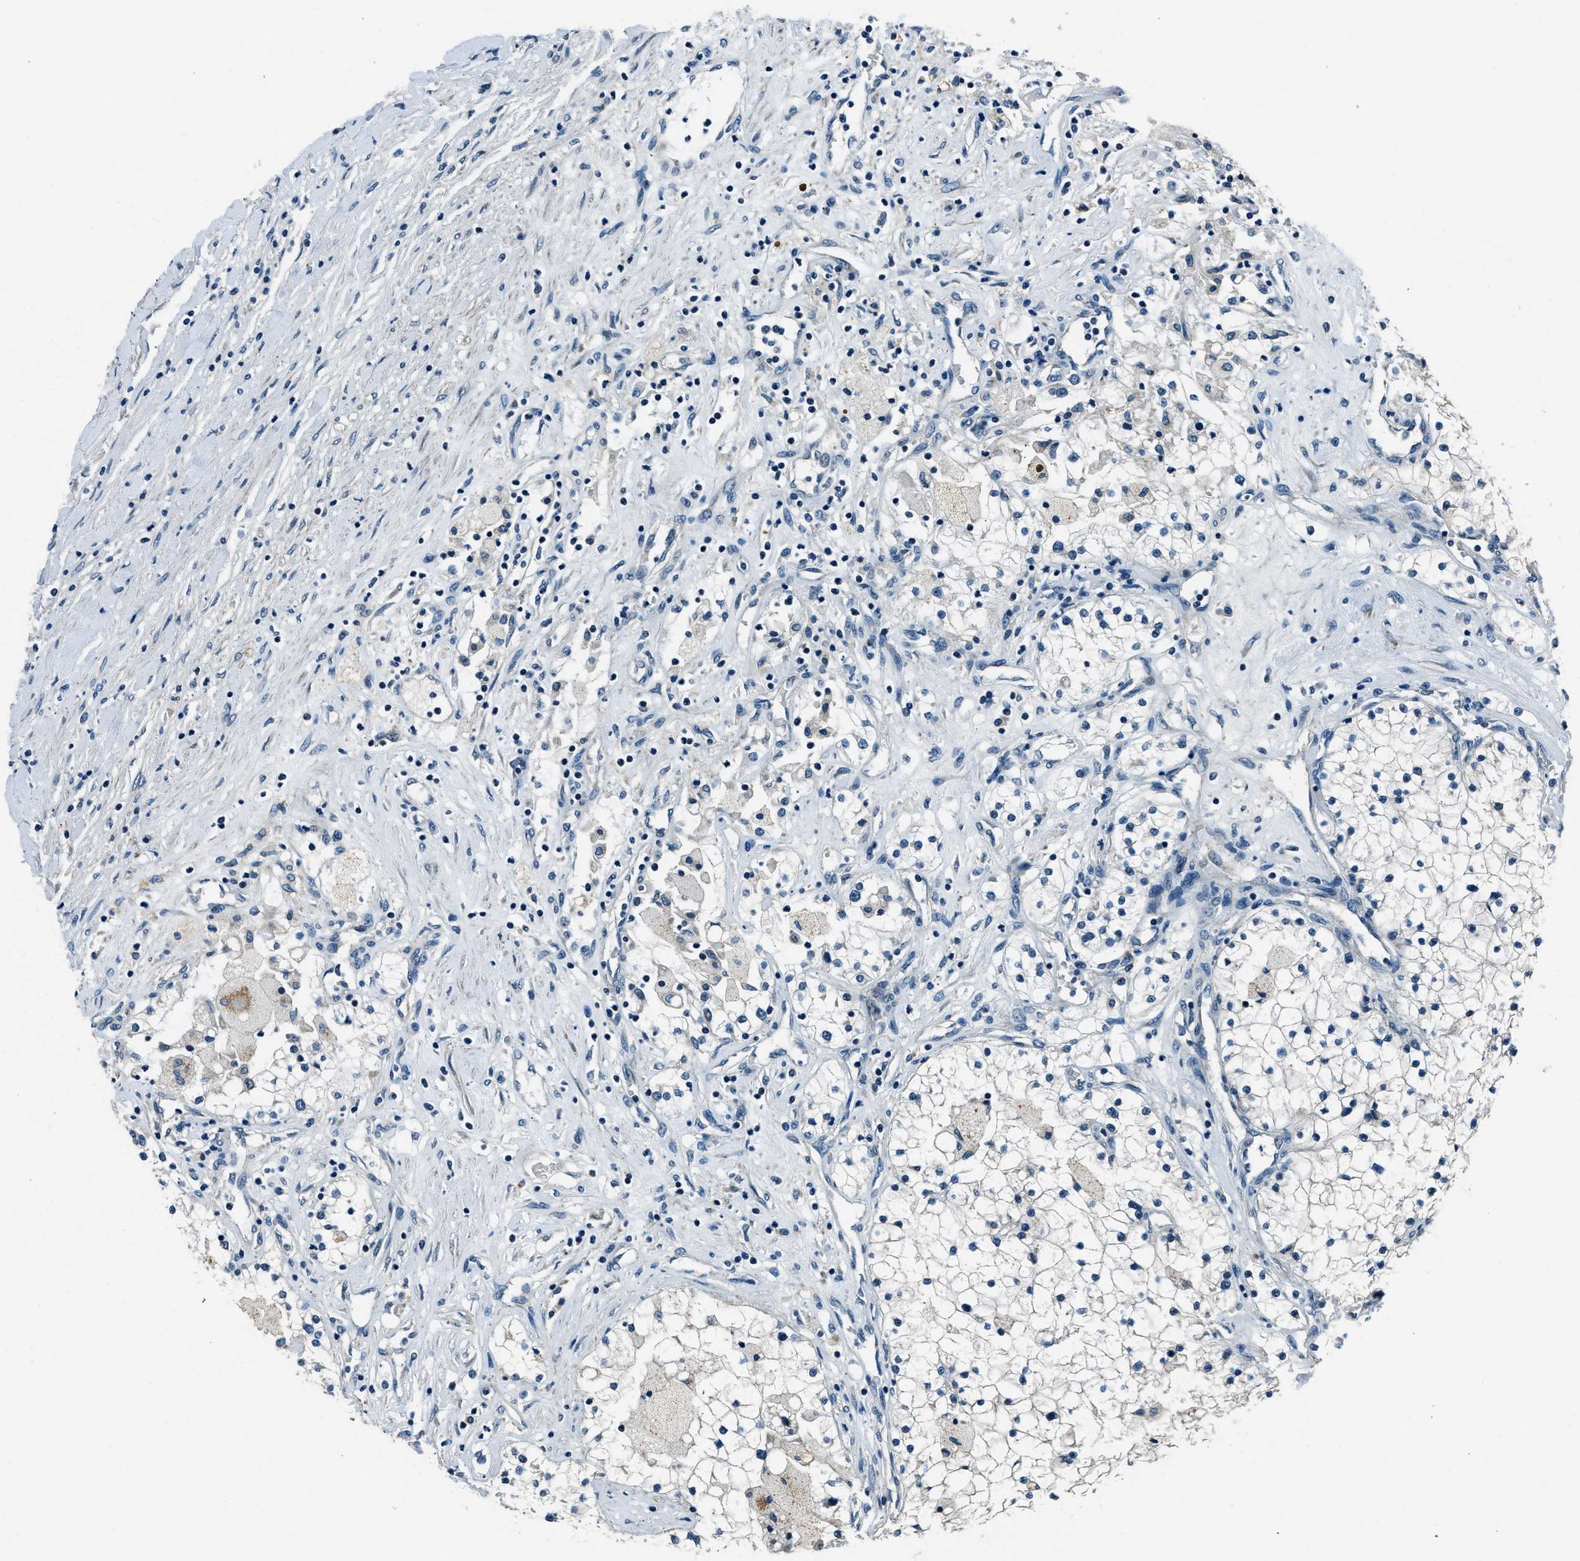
{"staining": {"intensity": "negative", "quantity": "none", "location": "none"}, "tissue": "renal cancer", "cell_type": "Tumor cells", "image_type": "cancer", "snomed": [{"axis": "morphology", "description": "Adenocarcinoma, NOS"}, {"axis": "topography", "description": "Kidney"}], "caption": "Immunohistochemistry (IHC) of human renal adenocarcinoma displays no expression in tumor cells.", "gene": "NME8", "patient": {"sex": "male", "age": 68}}